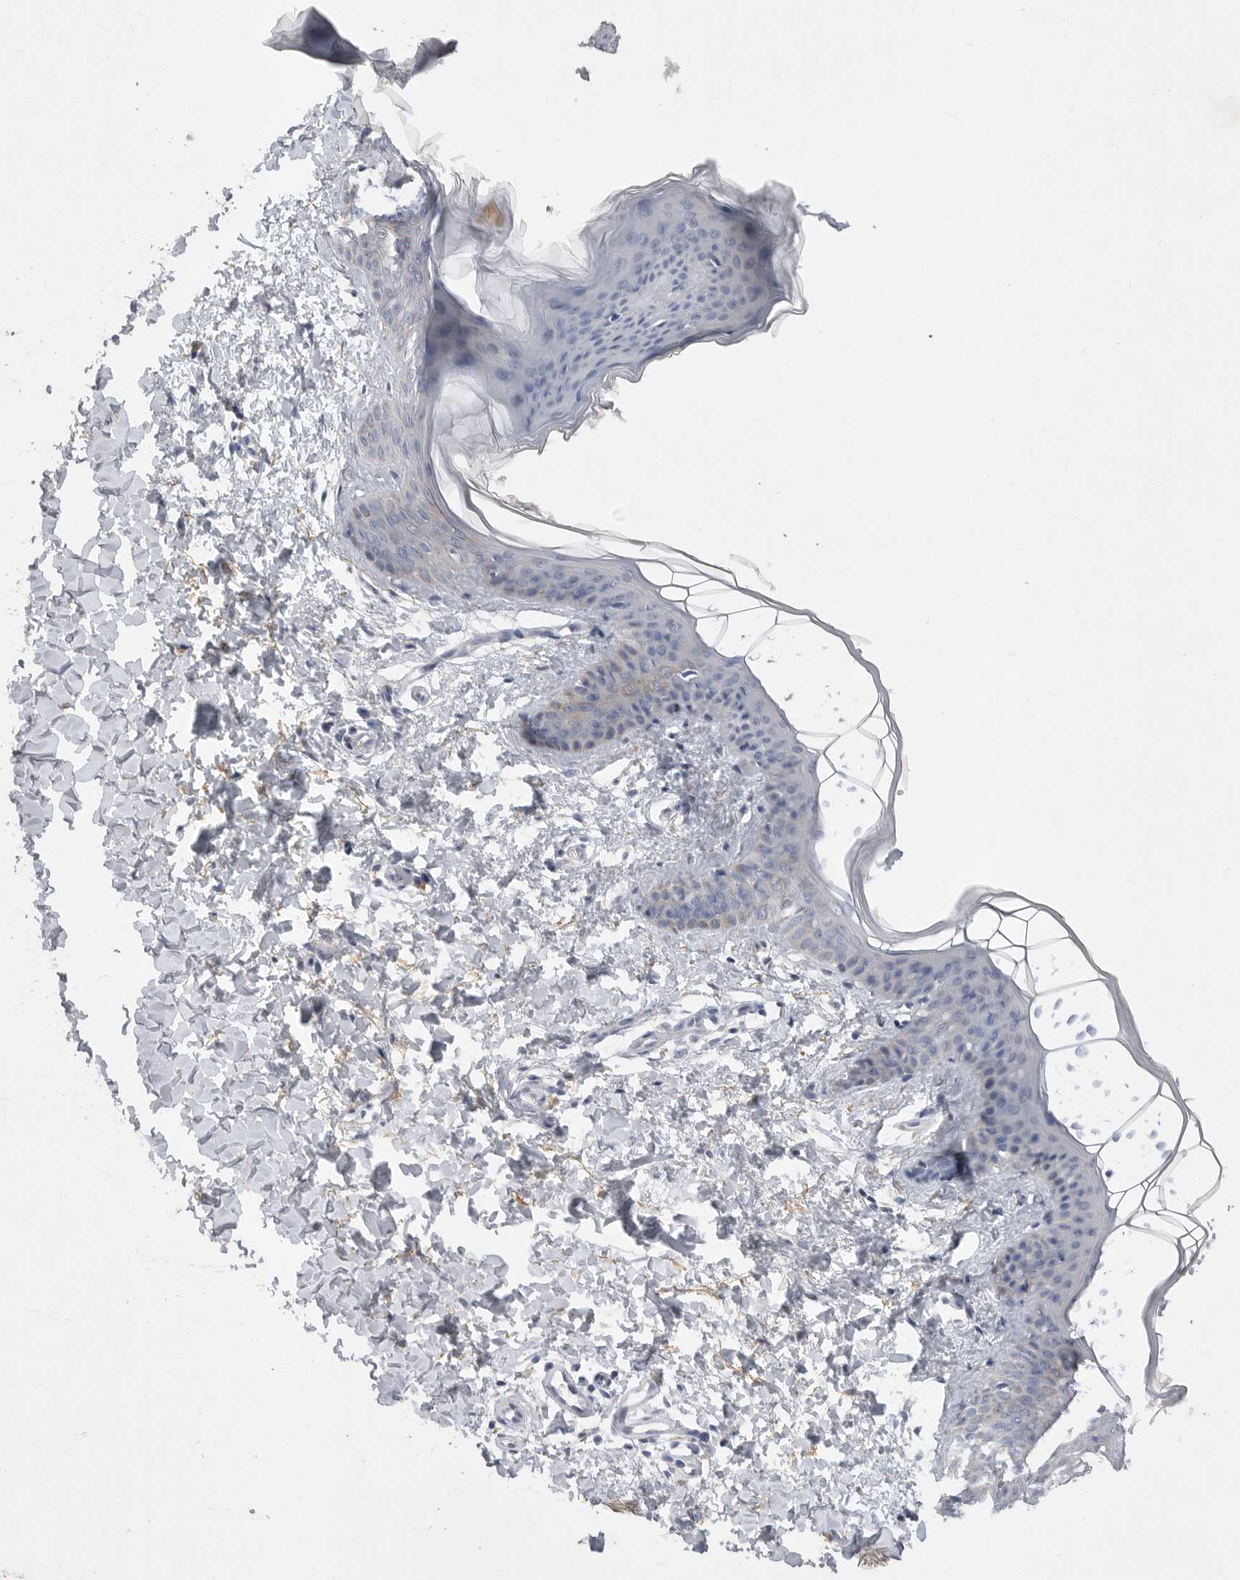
{"staining": {"intensity": "negative", "quantity": "none", "location": "none"}, "tissue": "skin", "cell_type": "Fibroblasts", "image_type": "normal", "snomed": [{"axis": "morphology", "description": "Normal tissue, NOS"}, {"axis": "topography", "description": "Skin"}], "caption": "This is an immunohistochemistry (IHC) micrograph of benign skin. There is no positivity in fibroblasts.", "gene": "EDEM3", "patient": {"sex": "female", "age": 17}}